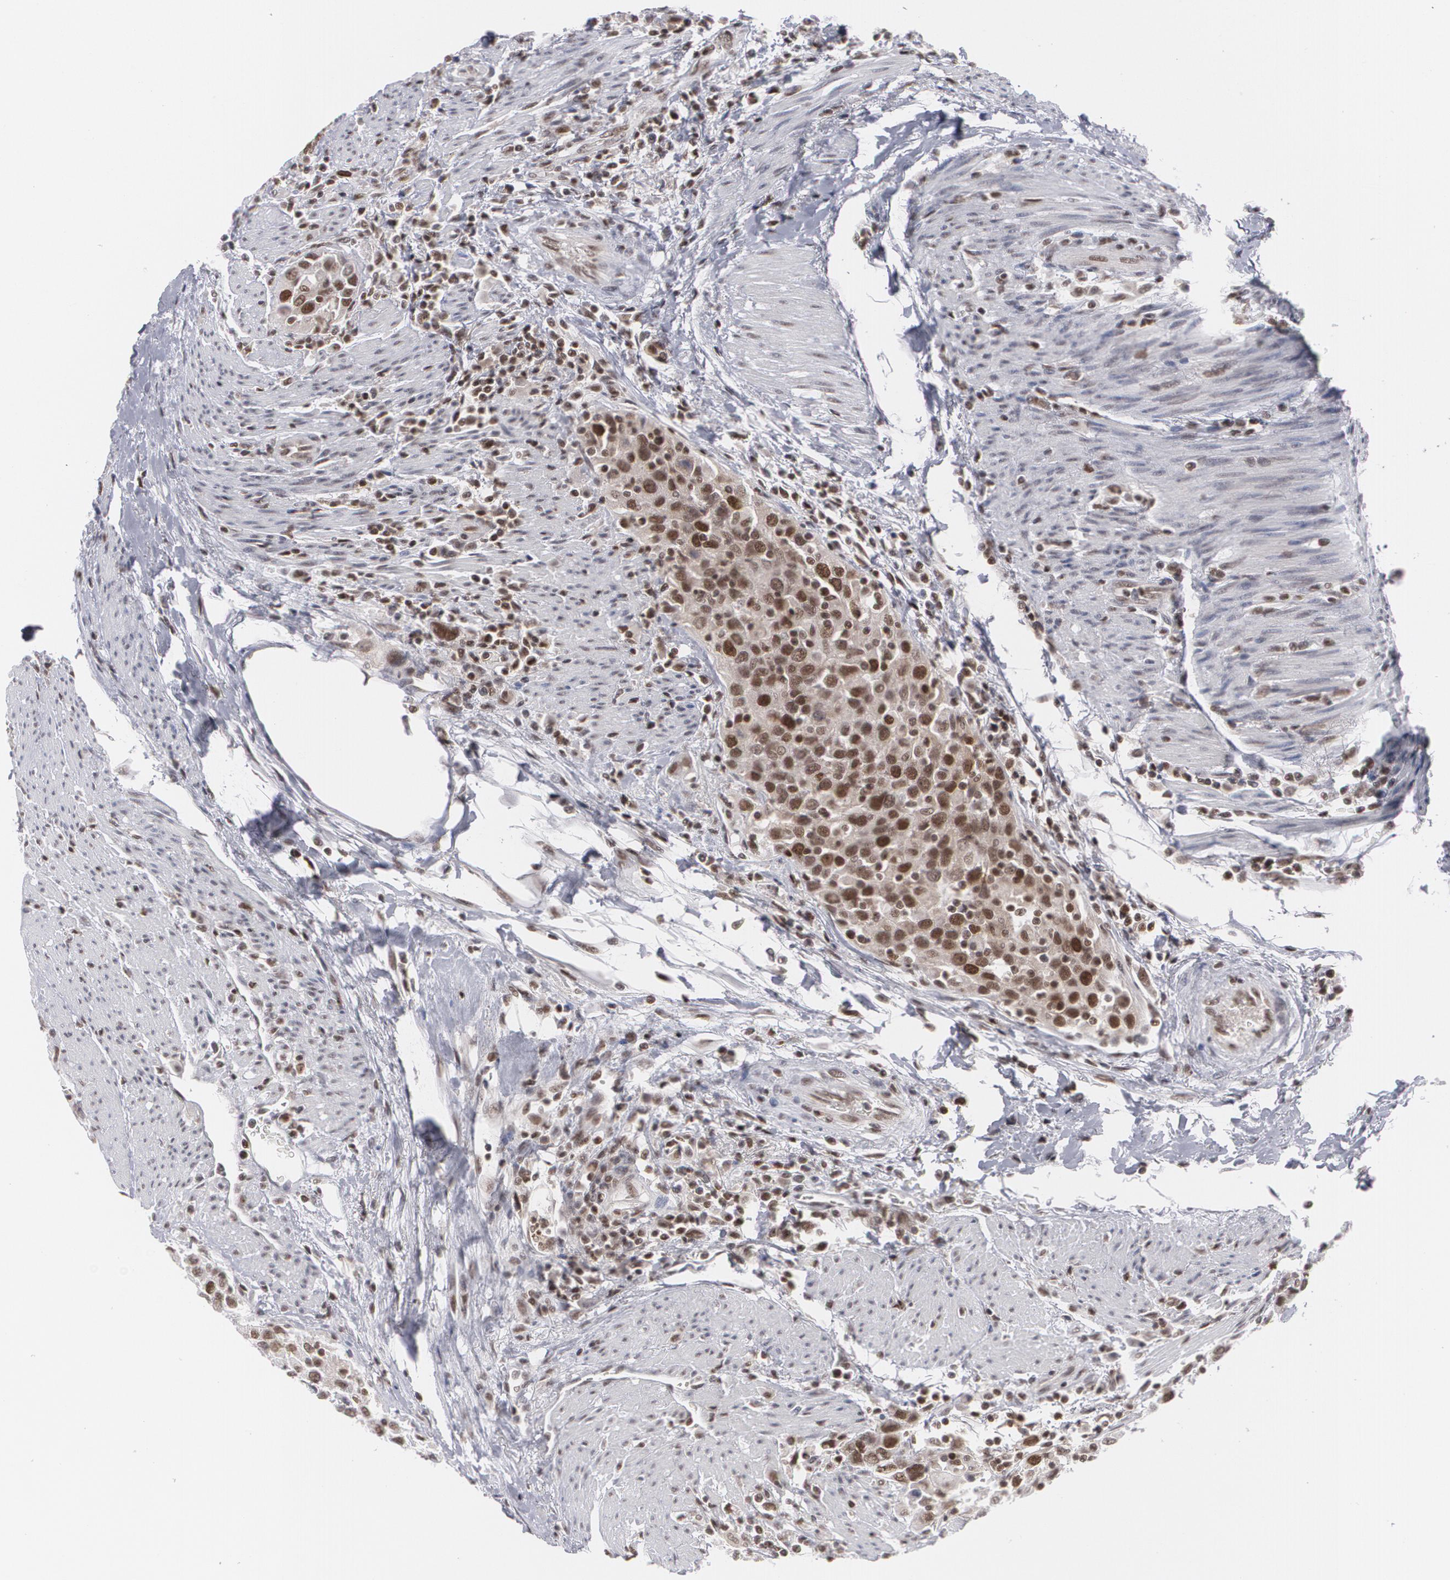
{"staining": {"intensity": "moderate", "quantity": ">75%", "location": "nuclear"}, "tissue": "urothelial cancer", "cell_type": "Tumor cells", "image_type": "cancer", "snomed": [{"axis": "morphology", "description": "Urothelial carcinoma, High grade"}, {"axis": "topography", "description": "Urinary bladder"}], "caption": "Immunohistochemical staining of human urothelial cancer displays medium levels of moderate nuclear protein staining in approximately >75% of tumor cells.", "gene": "MCL1", "patient": {"sex": "female", "age": 80}}